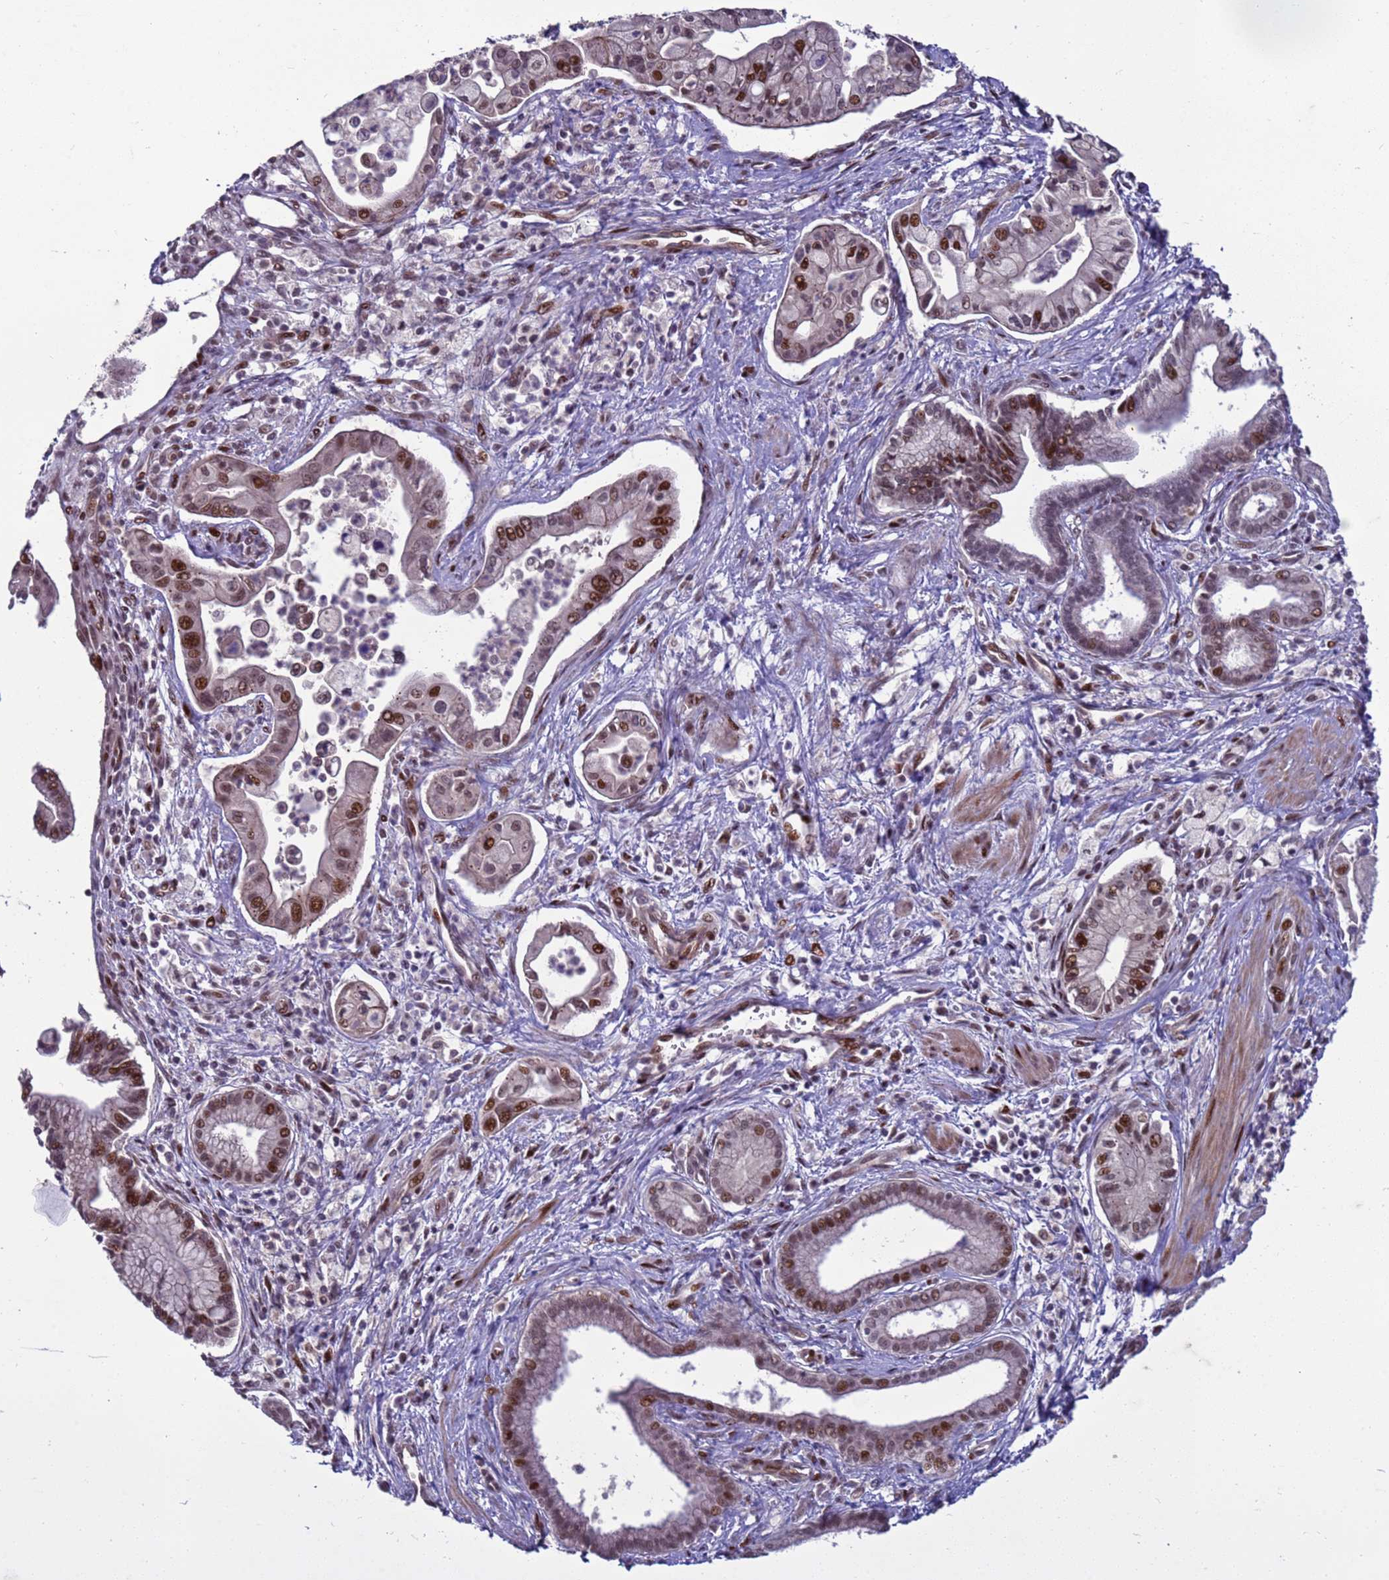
{"staining": {"intensity": "moderate", "quantity": ">75%", "location": "nuclear"}, "tissue": "pancreatic cancer", "cell_type": "Tumor cells", "image_type": "cancer", "snomed": [{"axis": "morphology", "description": "Adenocarcinoma, NOS"}, {"axis": "topography", "description": "Pancreas"}], "caption": "This is a micrograph of immunohistochemistry staining of pancreatic adenocarcinoma, which shows moderate expression in the nuclear of tumor cells.", "gene": "SHC3", "patient": {"sex": "male", "age": 78}}